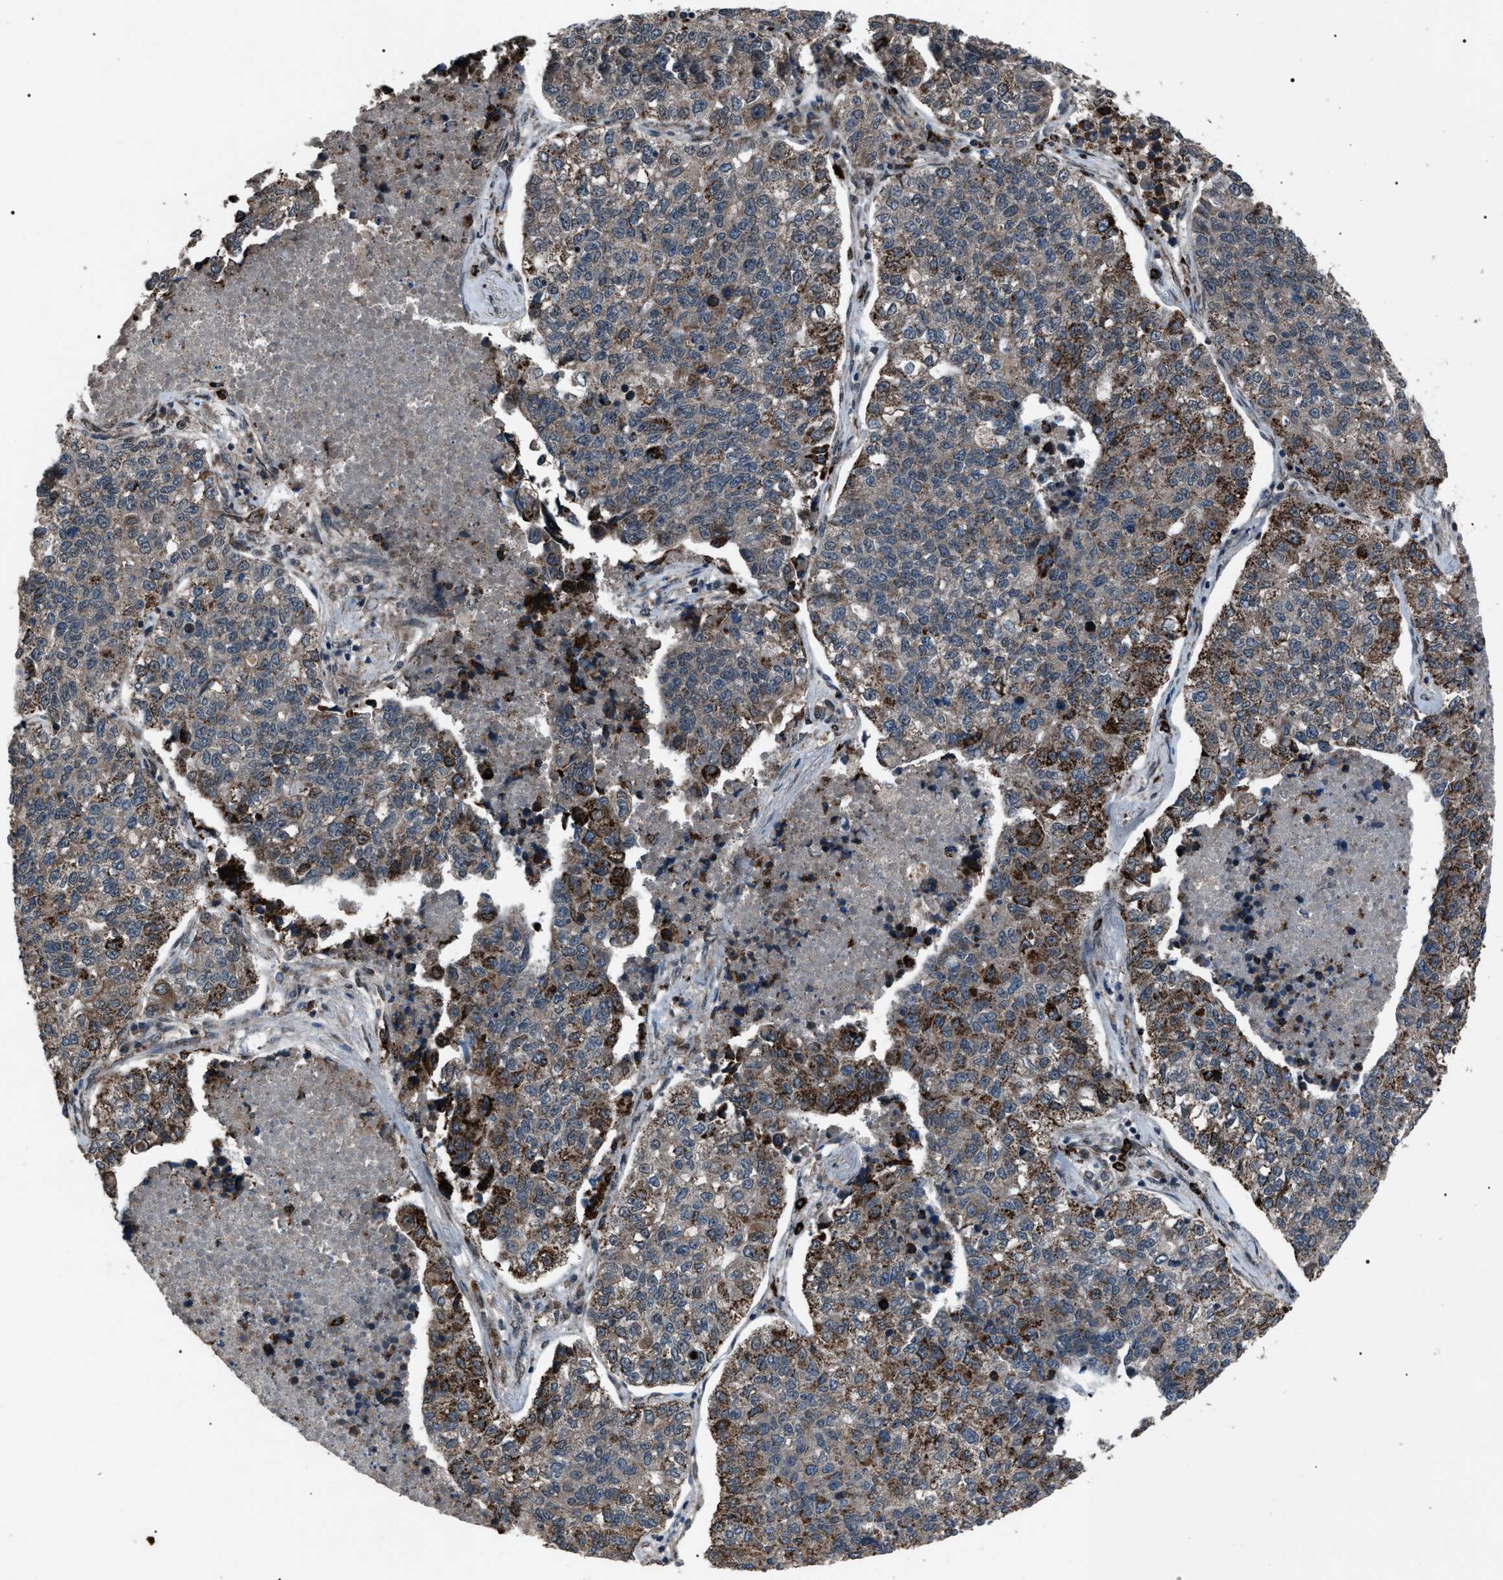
{"staining": {"intensity": "moderate", "quantity": "25%-75%", "location": "cytoplasmic/membranous"}, "tissue": "lung cancer", "cell_type": "Tumor cells", "image_type": "cancer", "snomed": [{"axis": "morphology", "description": "Adenocarcinoma, NOS"}, {"axis": "topography", "description": "Lung"}], "caption": "Protein expression analysis of human lung cancer reveals moderate cytoplasmic/membranous staining in about 25%-75% of tumor cells. The protein is stained brown, and the nuclei are stained in blue (DAB (3,3'-diaminobenzidine) IHC with brightfield microscopy, high magnification).", "gene": "ZFAND2A", "patient": {"sex": "male", "age": 49}}